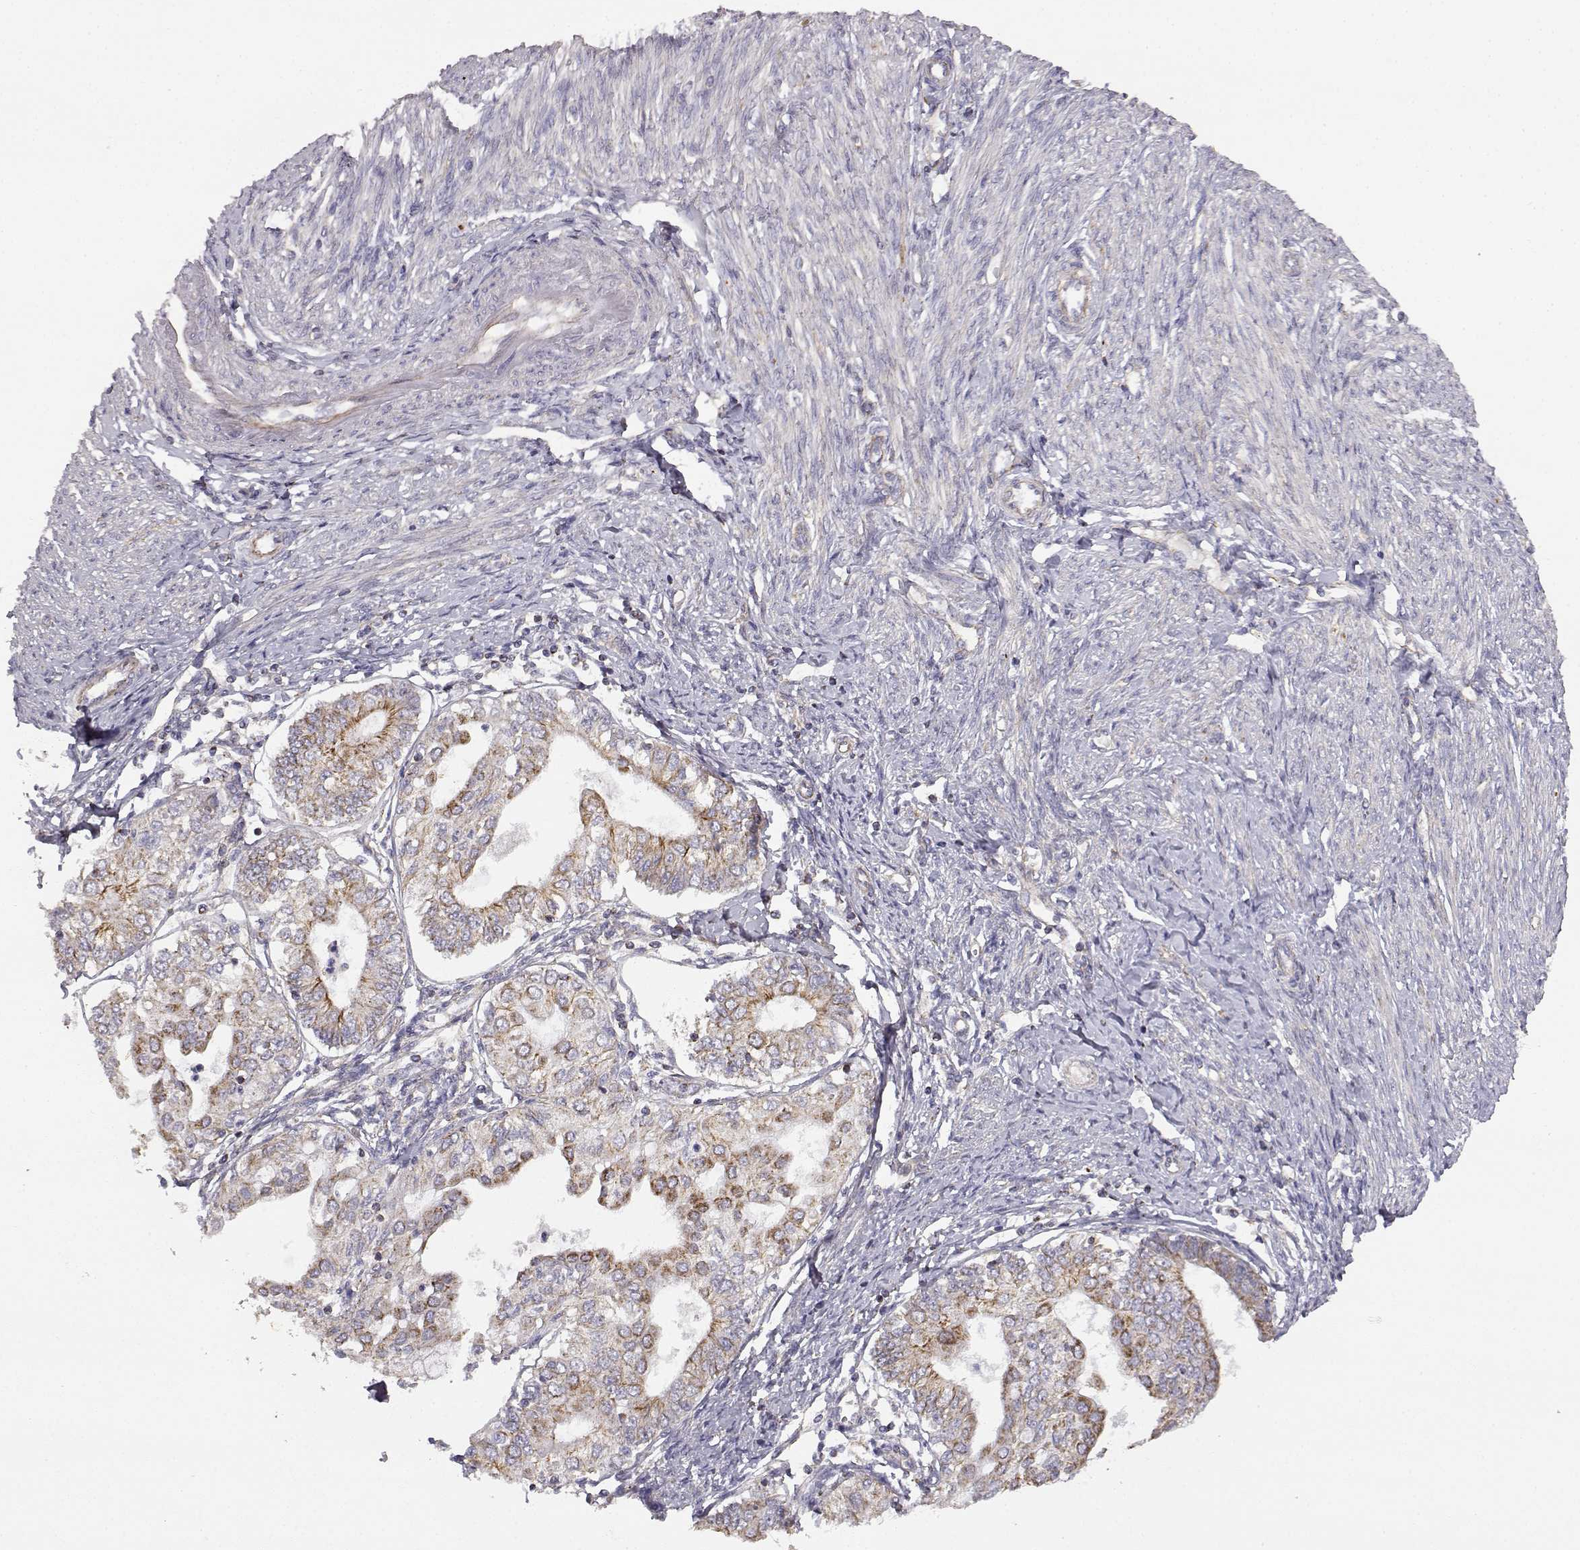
{"staining": {"intensity": "moderate", "quantity": "<25%", "location": "cytoplasmic/membranous"}, "tissue": "endometrial cancer", "cell_type": "Tumor cells", "image_type": "cancer", "snomed": [{"axis": "morphology", "description": "Adenocarcinoma, NOS"}, {"axis": "topography", "description": "Endometrium"}], "caption": "Immunohistochemistry micrograph of endometrial cancer stained for a protein (brown), which demonstrates low levels of moderate cytoplasmic/membranous expression in approximately <25% of tumor cells.", "gene": "DDC", "patient": {"sex": "female", "age": 68}}